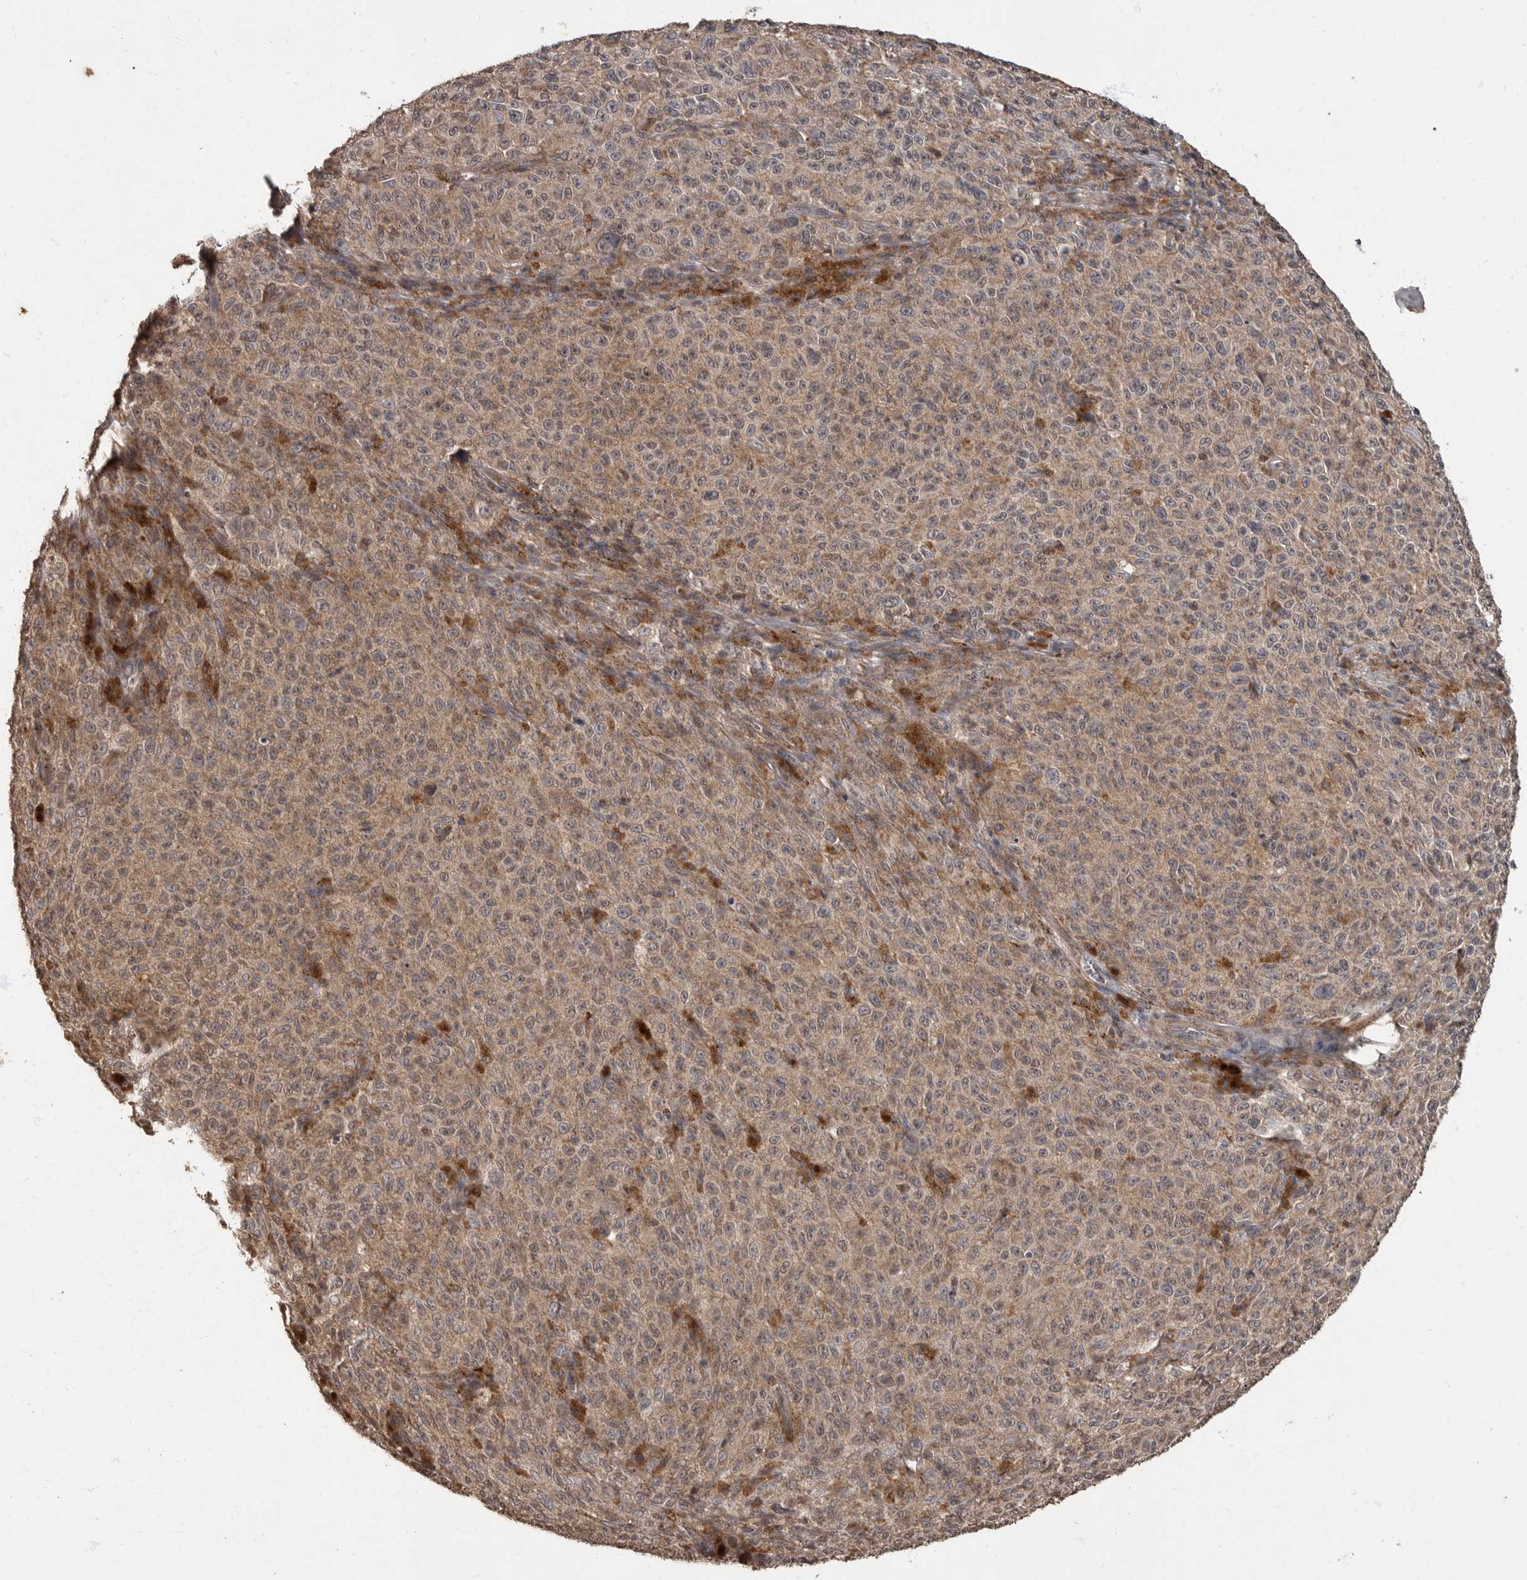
{"staining": {"intensity": "weak", "quantity": ">75%", "location": "cytoplasmic/membranous"}, "tissue": "melanoma", "cell_type": "Tumor cells", "image_type": "cancer", "snomed": [{"axis": "morphology", "description": "Malignant melanoma, NOS"}, {"axis": "topography", "description": "Skin"}], "caption": "Immunohistochemistry (IHC) photomicrograph of neoplastic tissue: human melanoma stained using immunohistochemistry (IHC) displays low levels of weak protein expression localized specifically in the cytoplasmic/membranous of tumor cells, appearing as a cytoplasmic/membranous brown color.", "gene": "MAFG", "patient": {"sex": "female", "age": 82}}